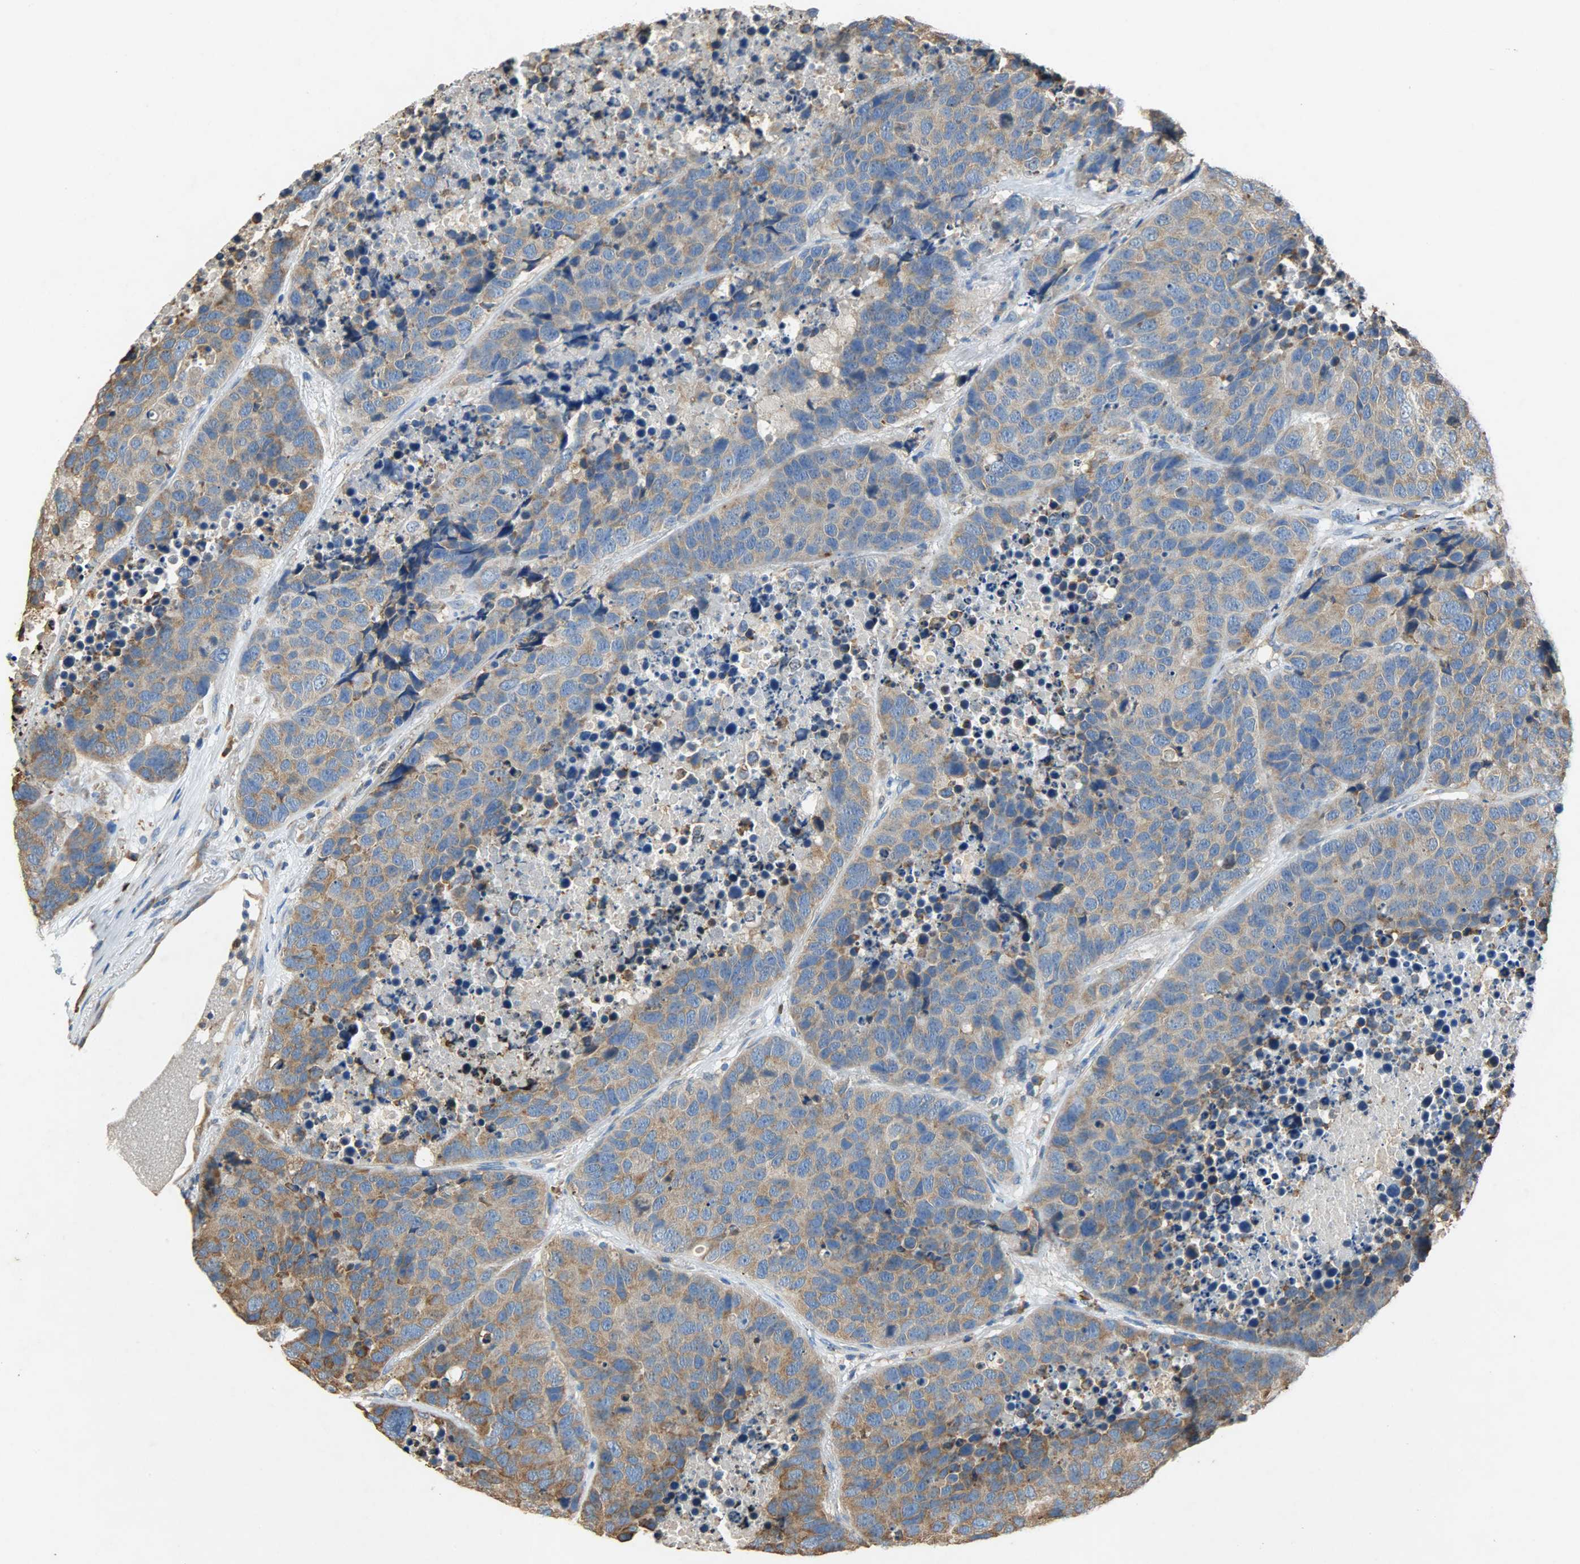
{"staining": {"intensity": "moderate", "quantity": ">75%", "location": "cytoplasmic/membranous"}, "tissue": "carcinoid", "cell_type": "Tumor cells", "image_type": "cancer", "snomed": [{"axis": "morphology", "description": "Carcinoid, malignant, NOS"}, {"axis": "topography", "description": "Lung"}], "caption": "Immunohistochemical staining of carcinoid demonstrates medium levels of moderate cytoplasmic/membranous protein expression in approximately >75% of tumor cells.", "gene": "HSPA5", "patient": {"sex": "male", "age": 60}}